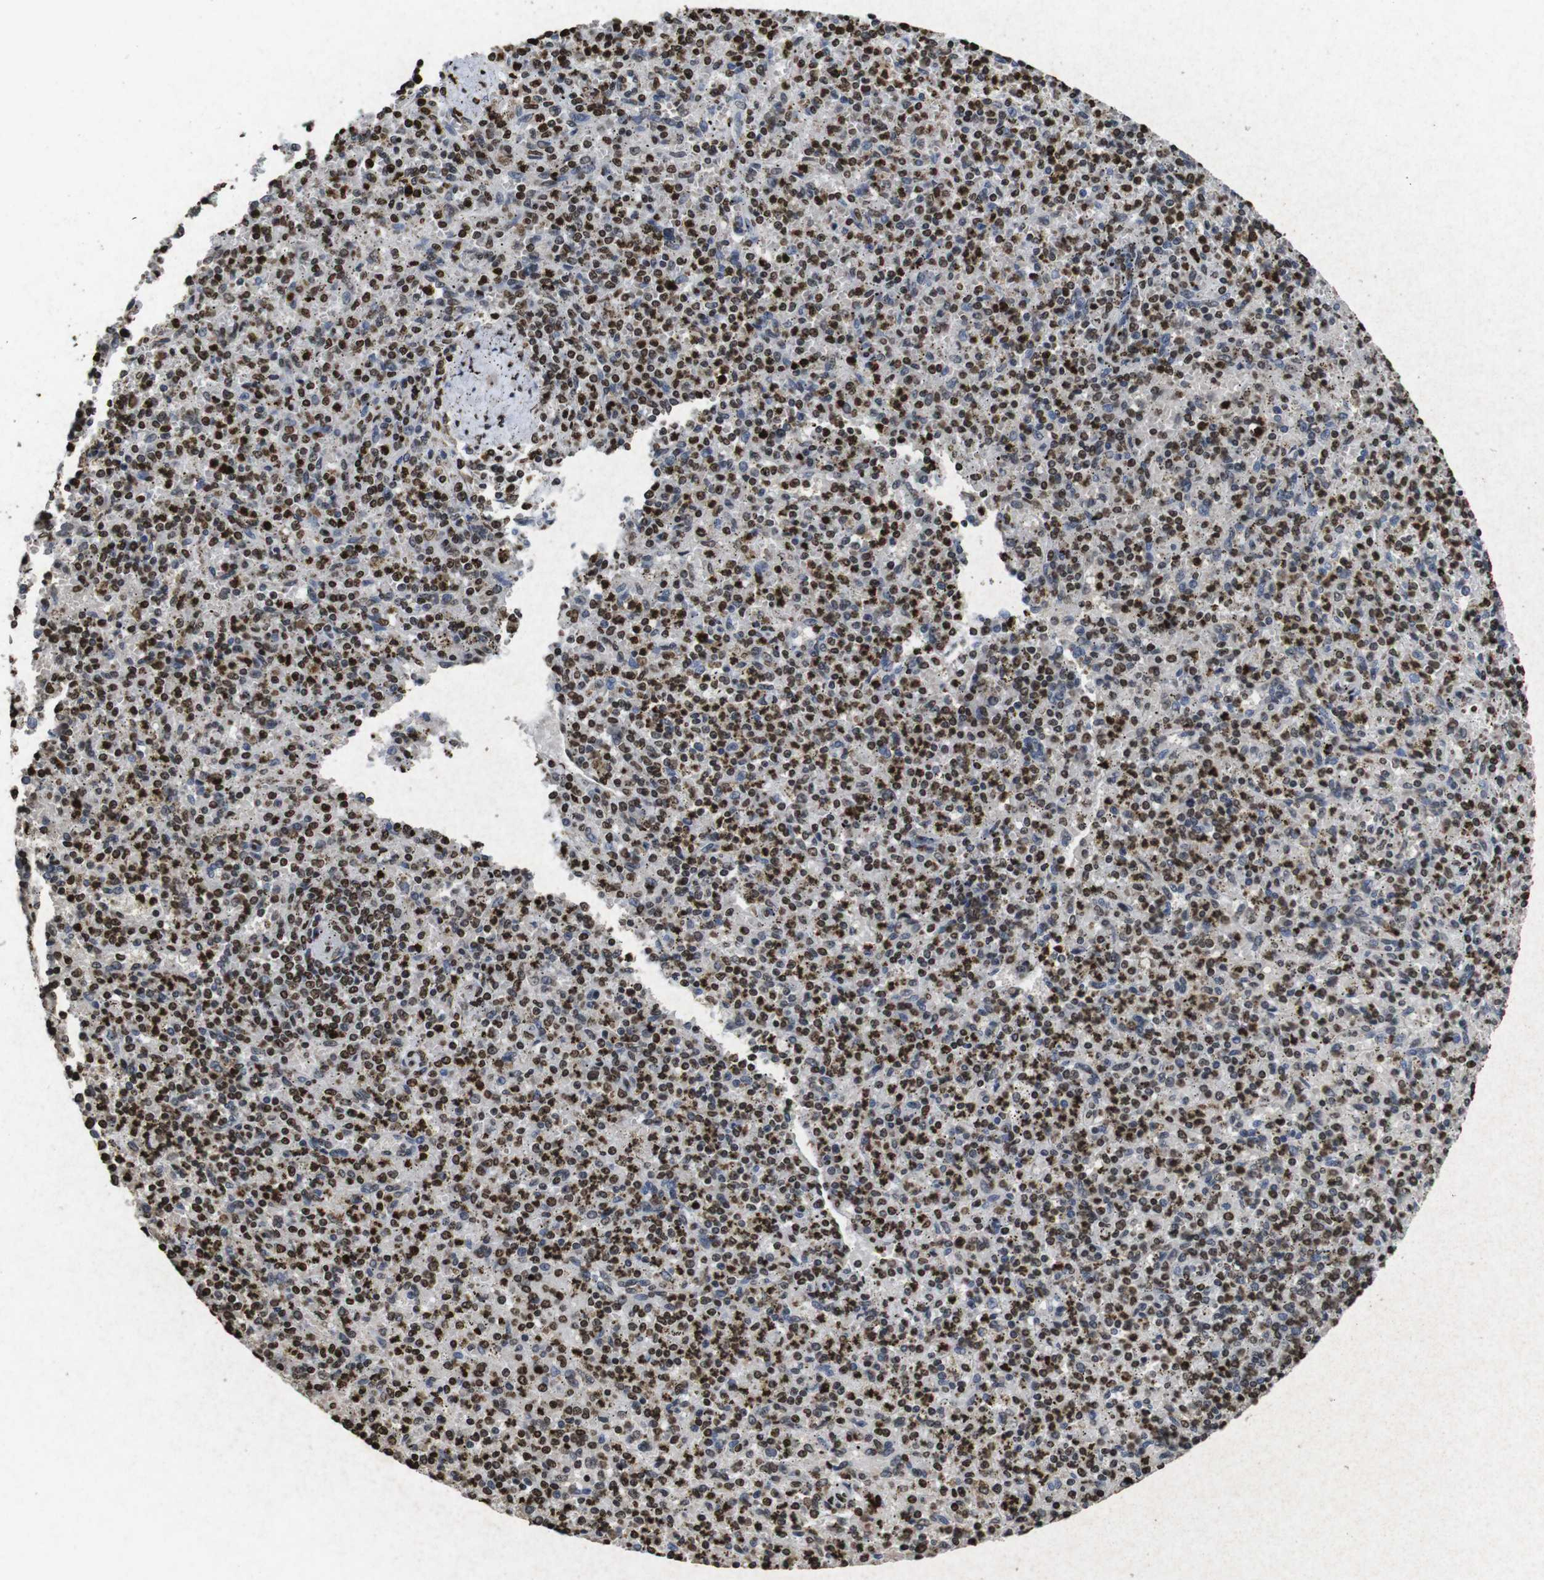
{"staining": {"intensity": "strong", "quantity": "25%-75%", "location": "nuclear"}, "tissue": "spleen", "cell_type": "Cells in red pulp", "image_type": "normal", "snomed": [{"axis": "morphology", "description": "Normal tissue, NOS"}, {"axis": "topography", "description": "Spleen"}], "caption": "Cells in red pulp demonstrate high levels of strong nuclear staining in about 25%-75% of cells in normal spleen.", "gene": "MDM2", "patient": {"sex": "male", "age": 72}}